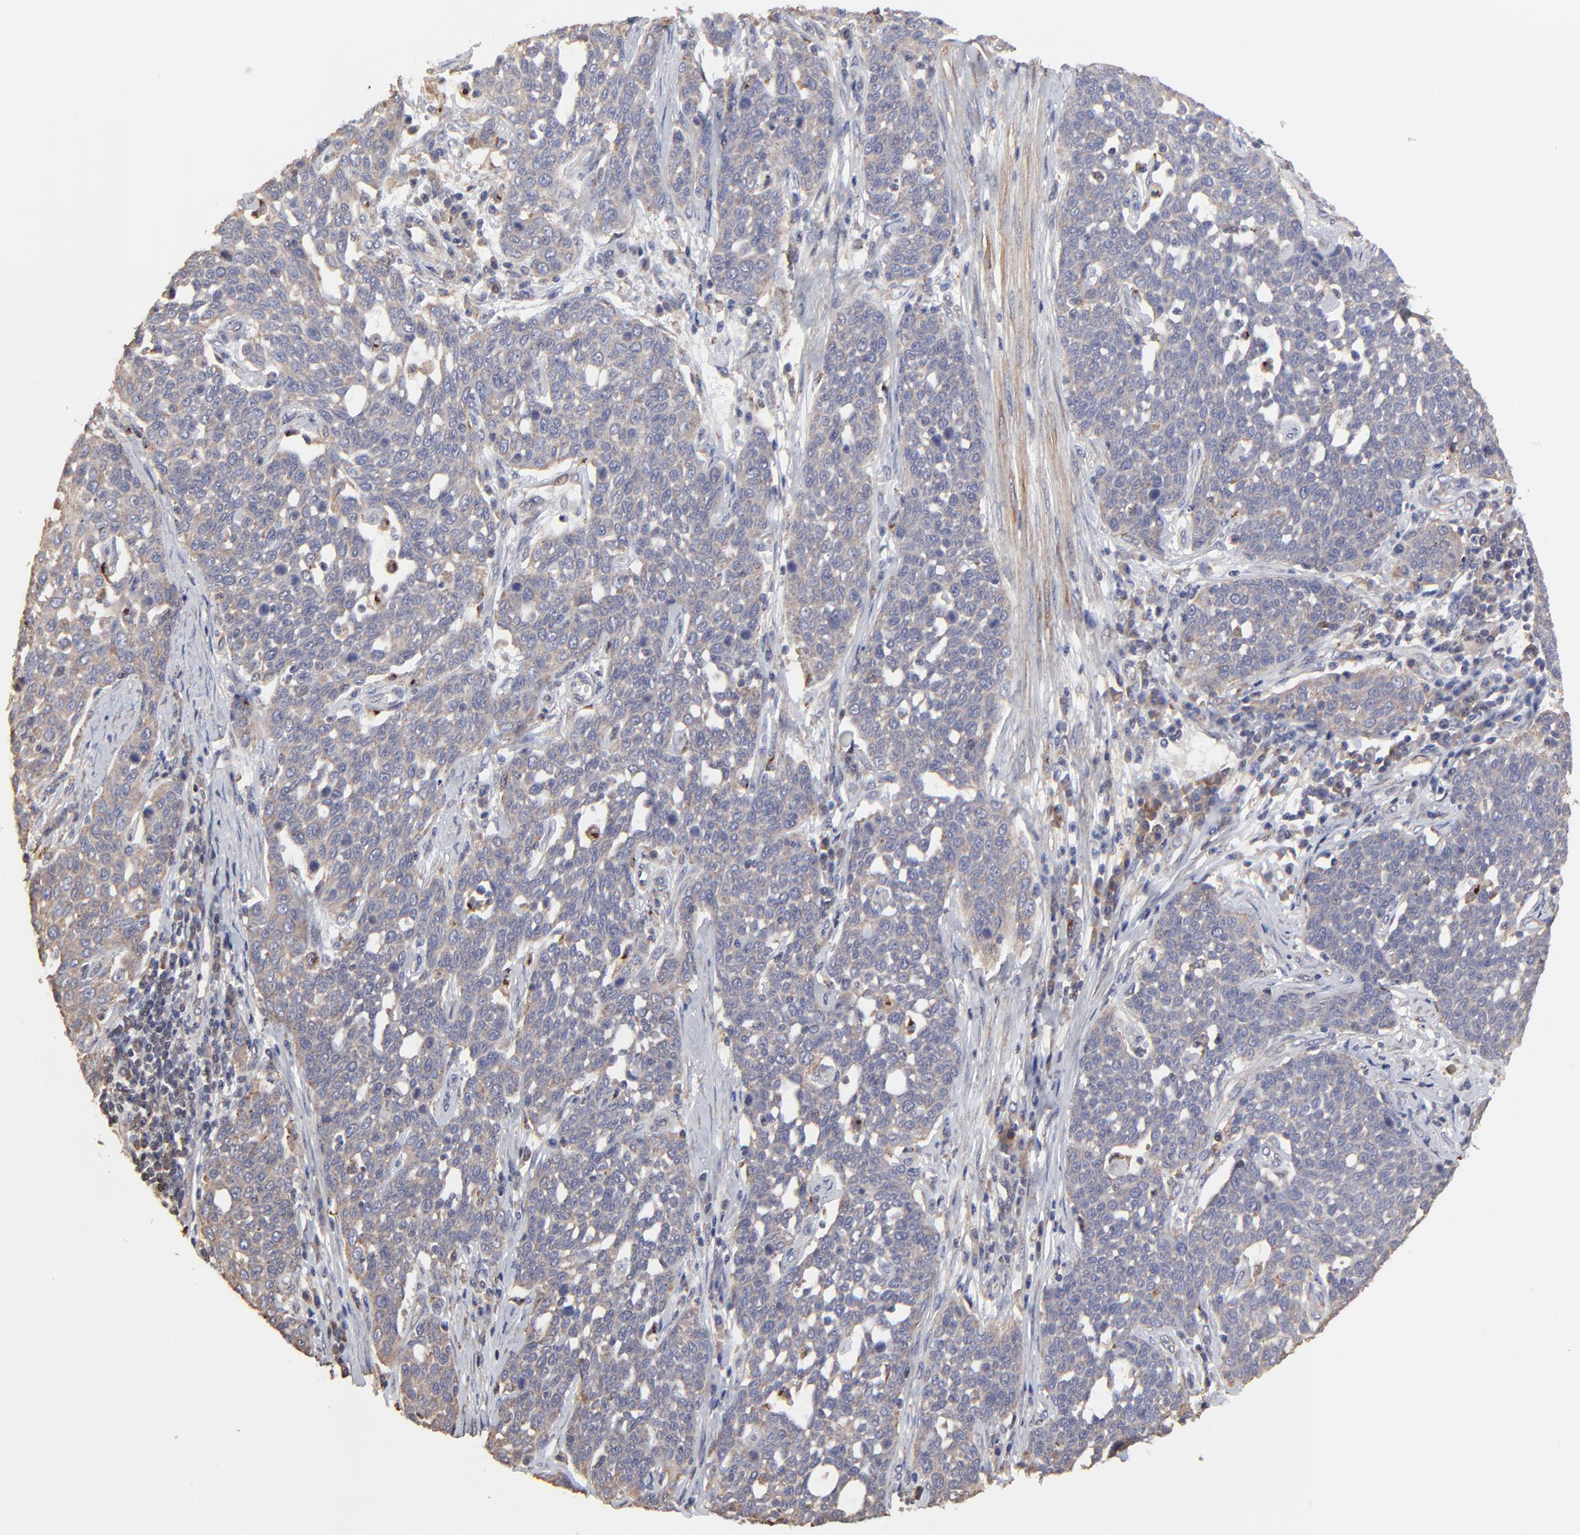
{"staining": {"intensity": "weak", "quantity": "<25%", "location": "cytoplasmic/membranous"}, "tissue": "cervical cancer", "cell_type": "Tumor cells", "image_type": "cancer", "snomed": [{"axis": "morphology", "description": "Squamous cell carcinoma, NOS"}, {"axis": "topography", "description": "Cervix"}], "caption": "This histopathology image is of cervical squamous cell carcinoma stained with immunohistochemistry to label a protein in brown with the nuclei are counter-stained blue. There is no expression in tumor cells.", "gene": "ELP2", "patient": {"sex": "female", "age": 34}}